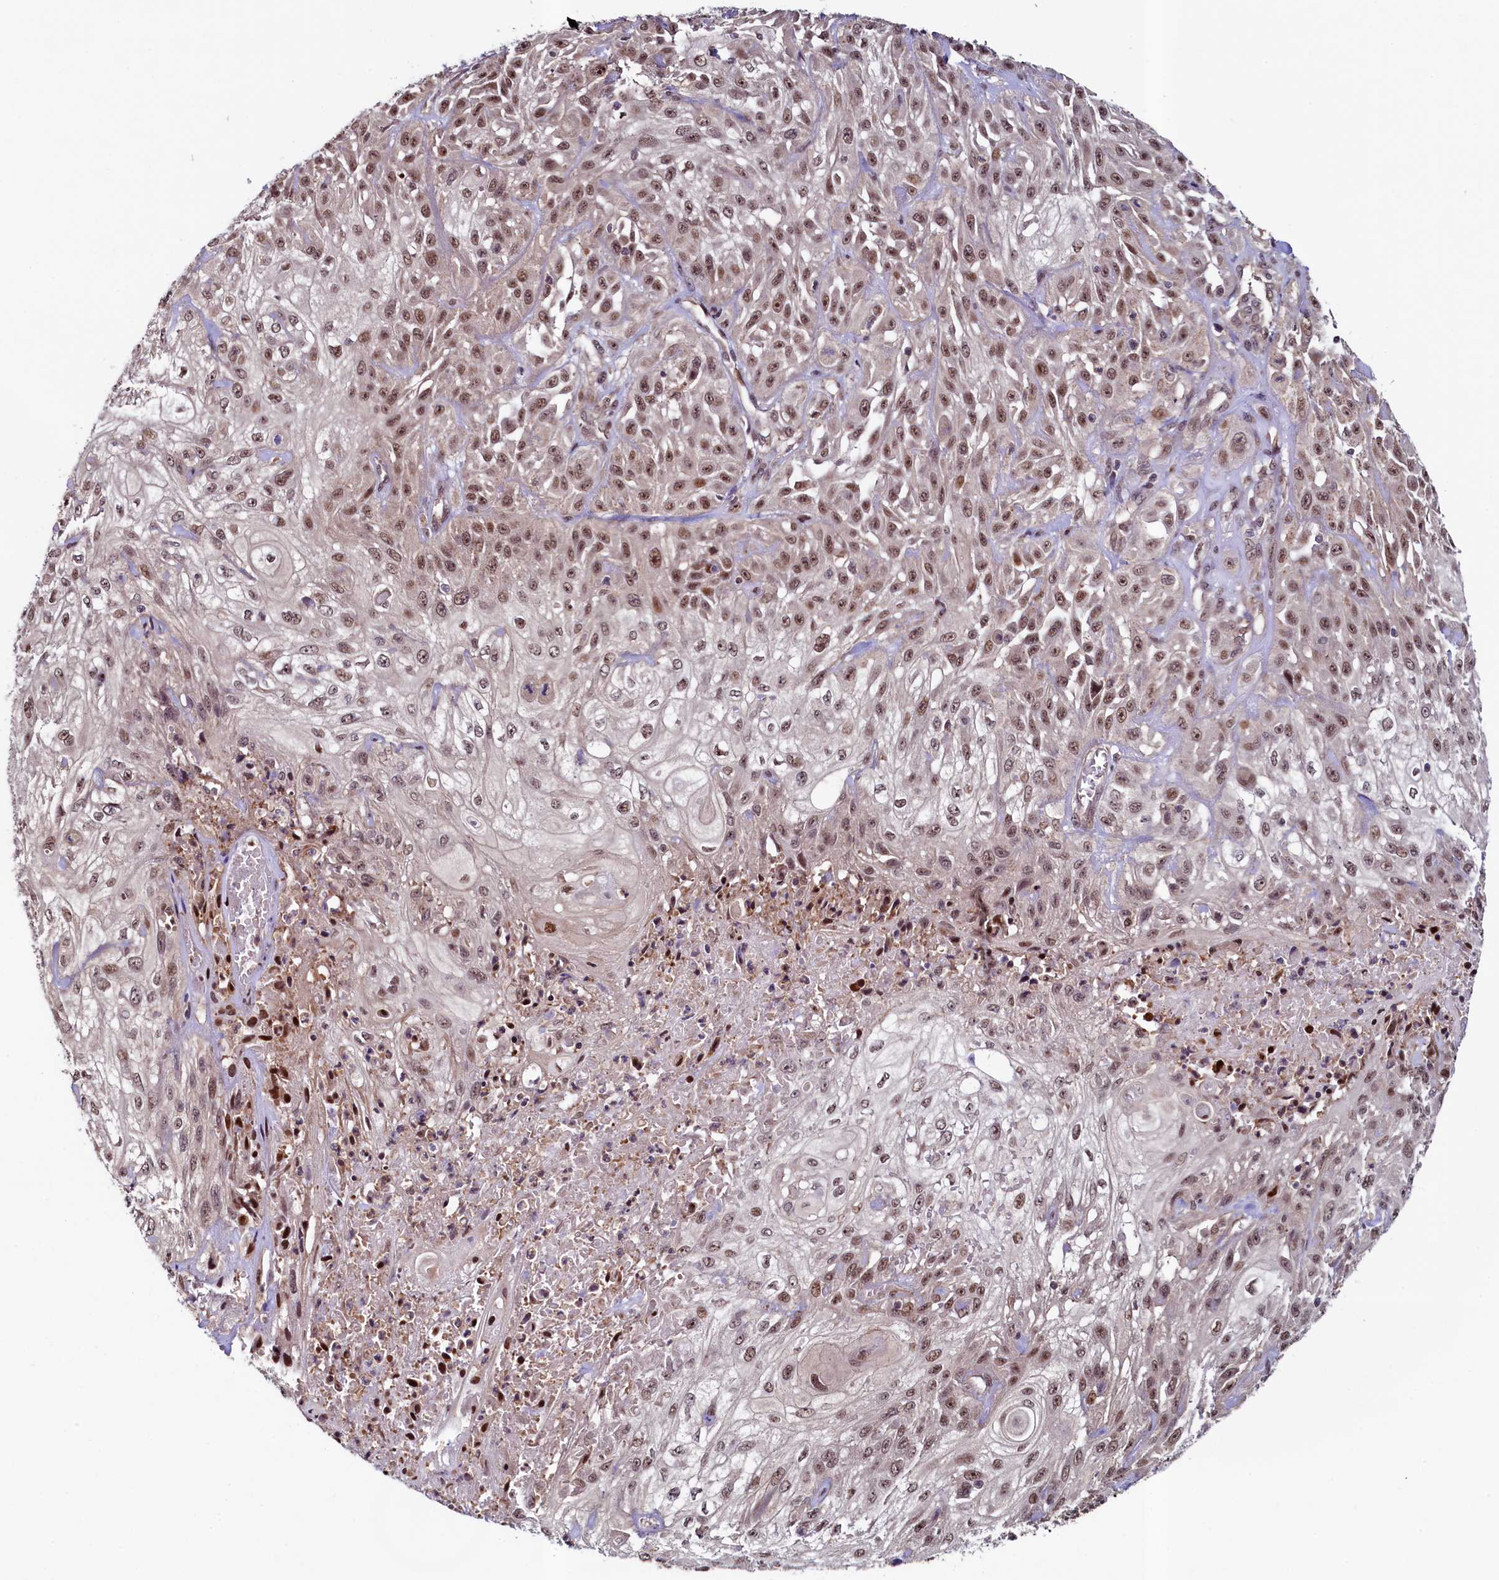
{"staining": {"intensity": "moderate", "quantity": ">75%", "location": "nuclear"}, "tissue": "skin cancer", "cell_type": "Tumor cells", "image_type": "cancer", "snomed": [{"axis": "morphology", "description": "Squamous cell carcinoma, NOS"}, {"axis": "morphology", "description": "Squamous cell carcinoma, metastatic, NOS"}, {"axis": "topography", "description": "Skin"}, {"axis": "topography", "description": "Lymph node"}], "caption": "There is medium levels of moderate nuclear expression in tumor cells of skin cancer (squamous cell carcinoma), as demonstrated by immunohistochemical staining (brown color).", "gene": "LEO1", "patient": {"sex": "male", "age": 75}}